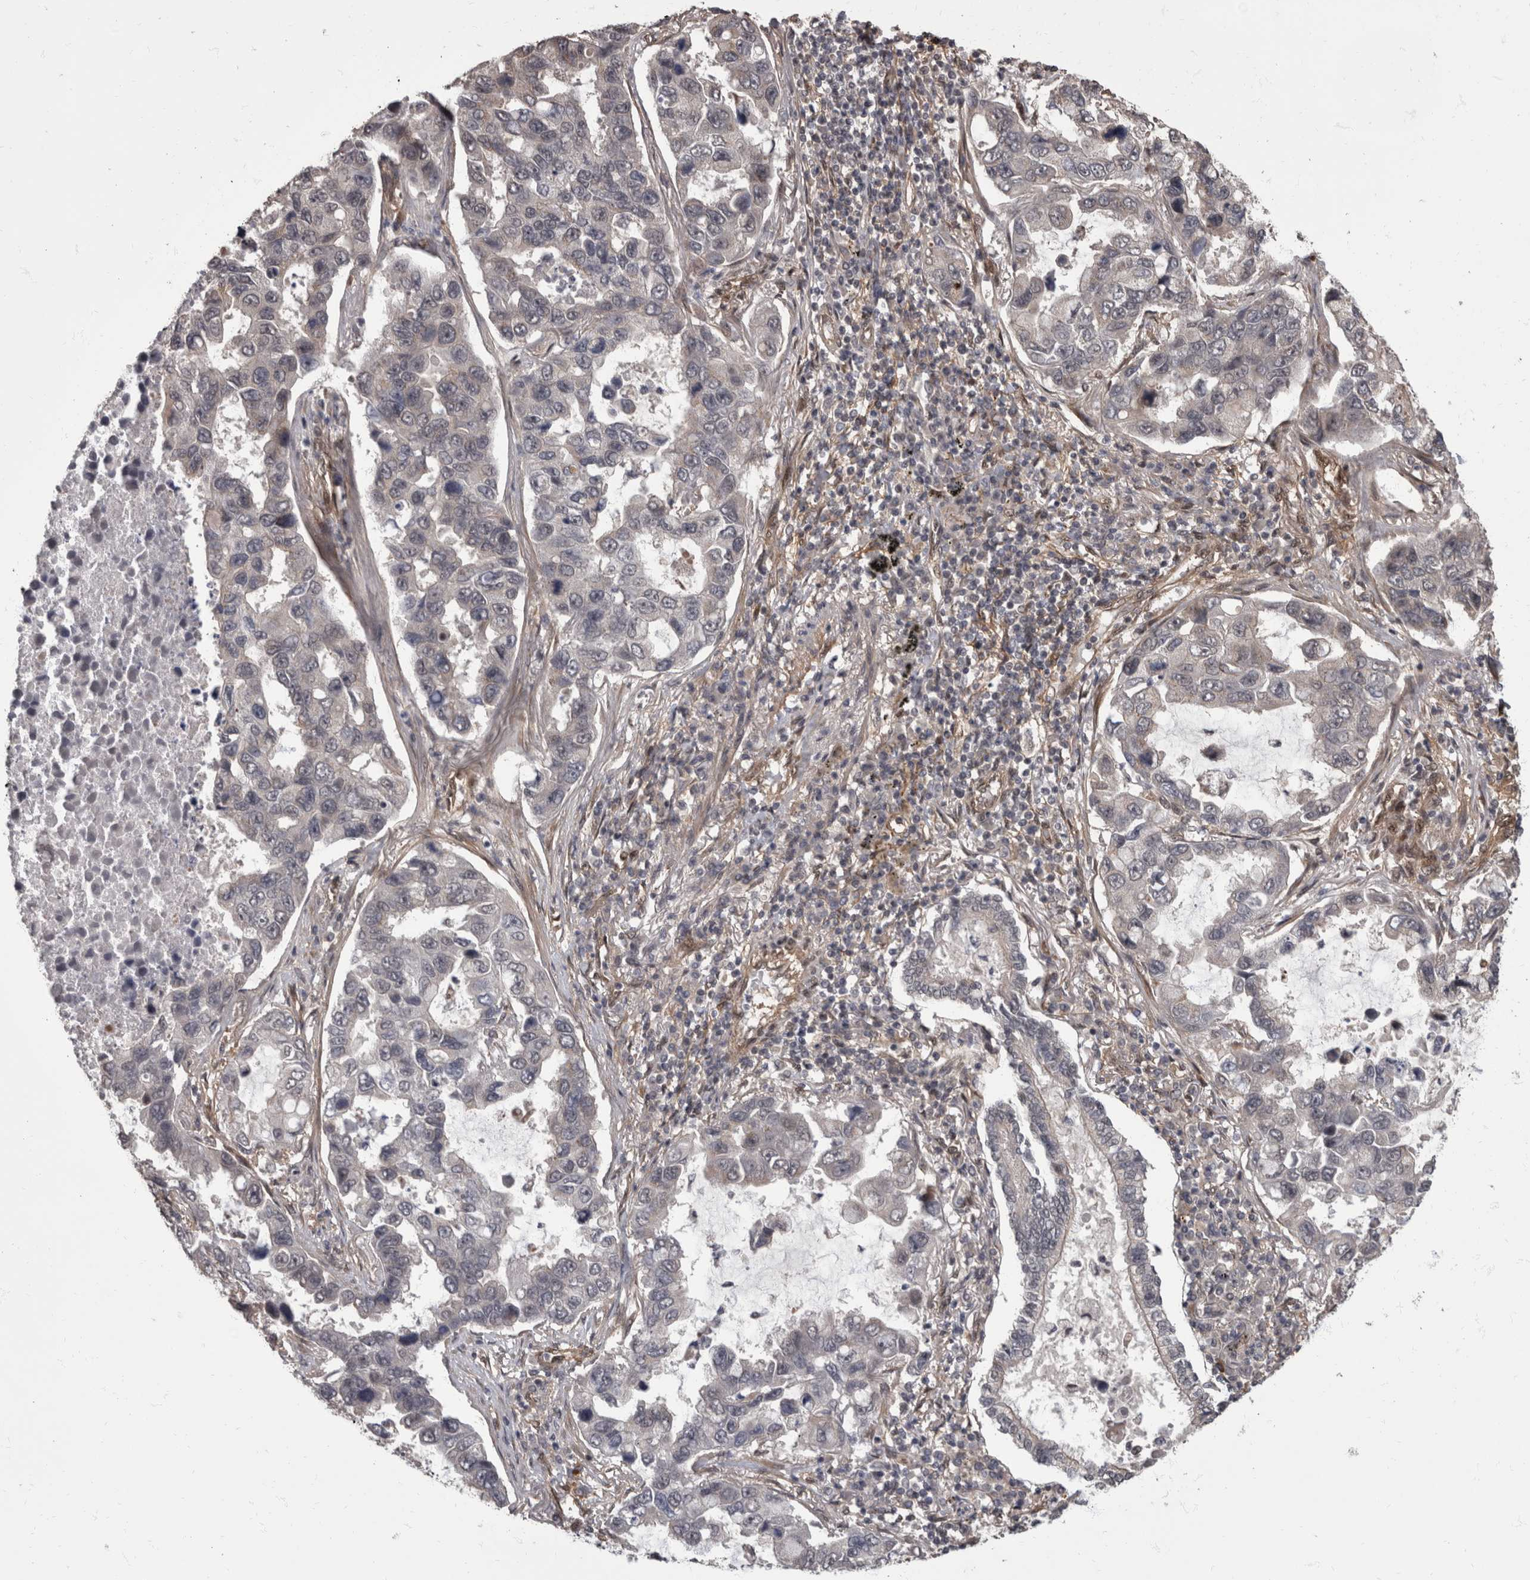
{"staining": {"intensity": "negative", "quantity": "none", "location": "none"}, "tissue": "lung cancer", "cell_type": "Tumor cells", "image_type": "cancer", "snomed": [{"axis": "morphology", "description": "Adenocarcinoma, NOS"}, {"axis": "topography", "description": "Lung"}], "caption": "Protein analysis of lung adenocarcinoma exhibits no significant staining in tumor cells.", "gene": "AKT3", "patient": {"sex": "male", "age": 64}}